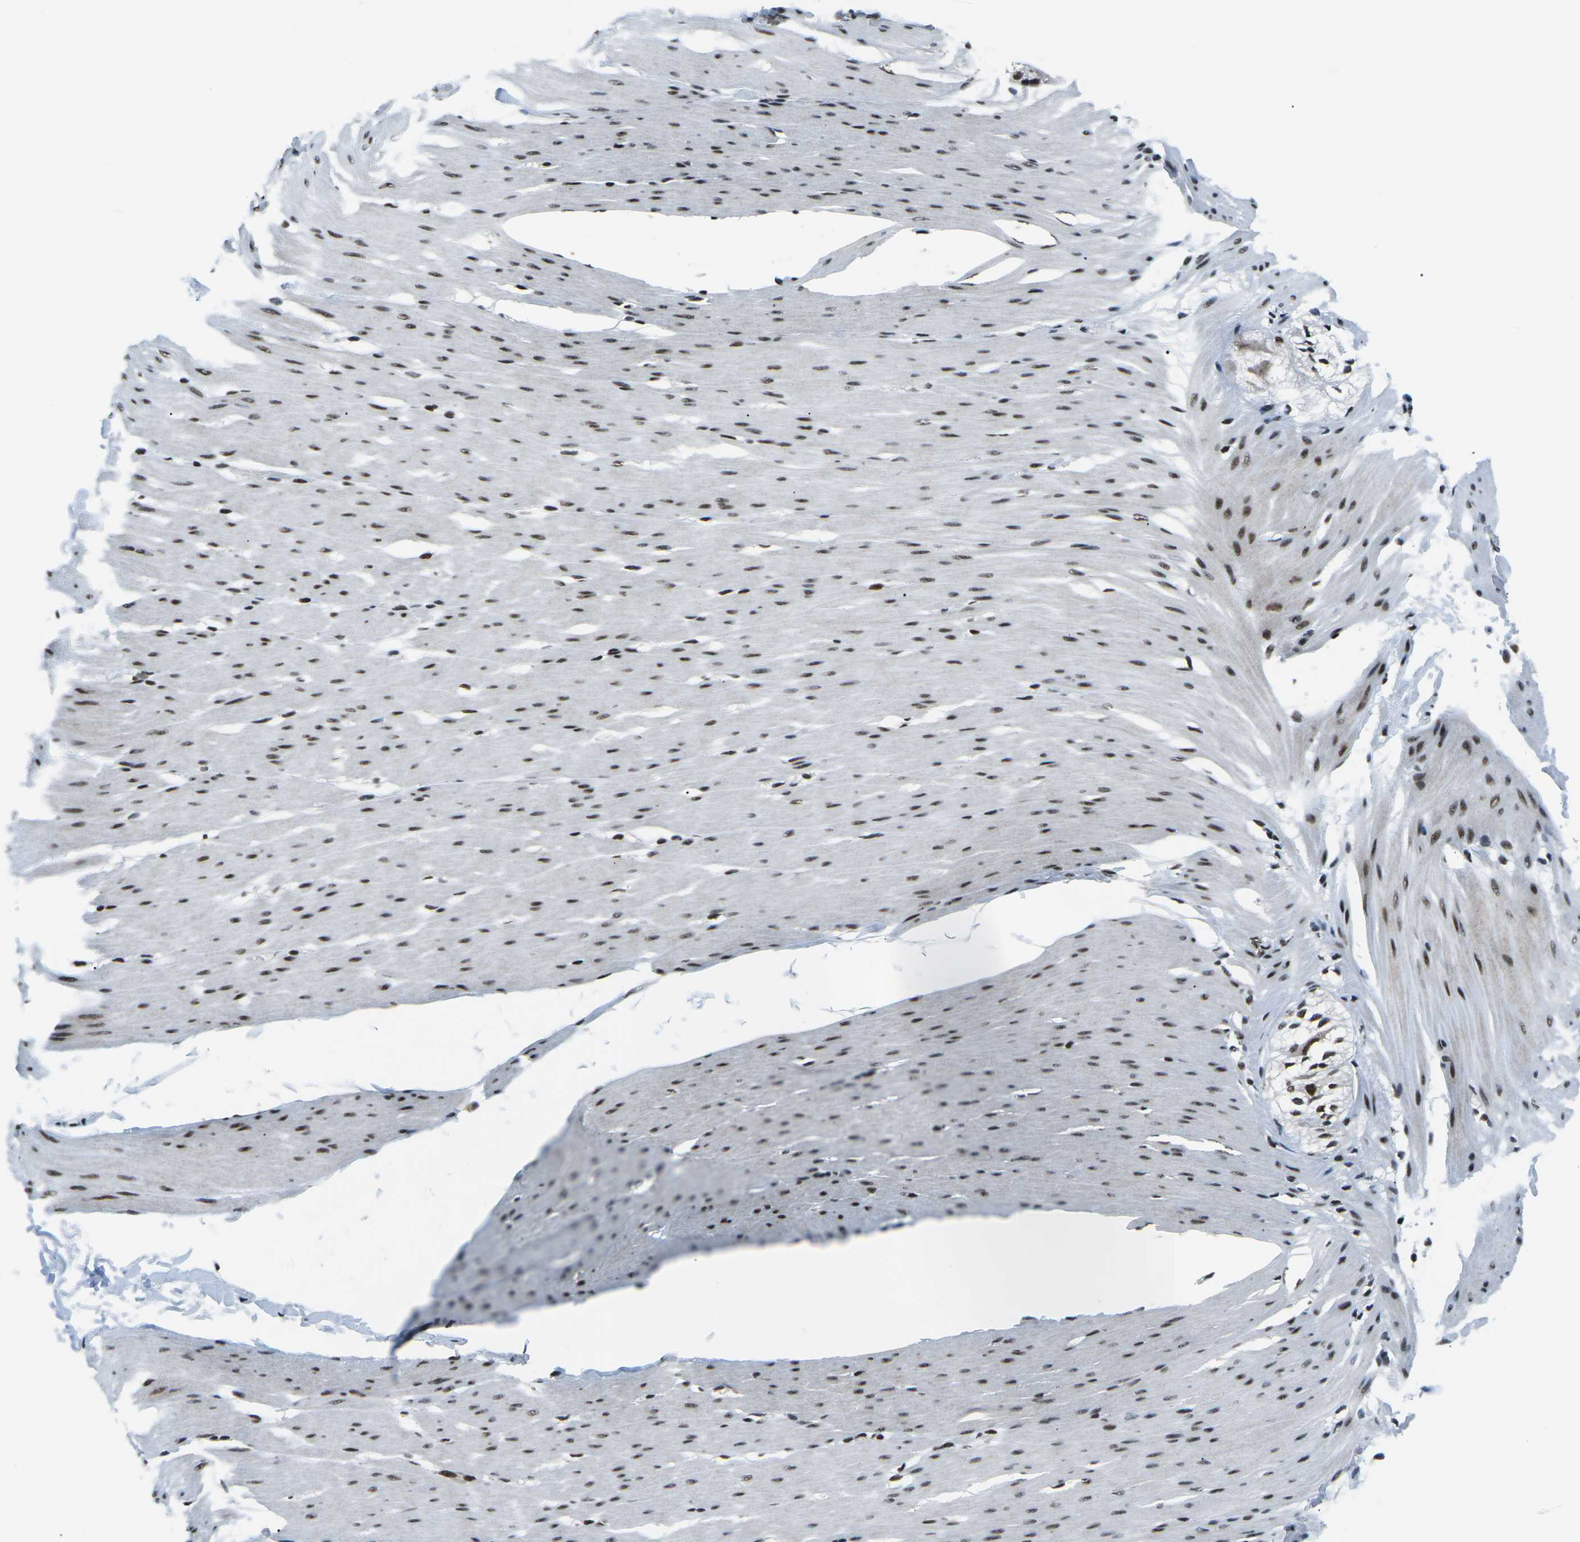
{"staining": {"intensity": "moderate", "quantity": ">75%", "location": "nuclear"}, "tissue": "smooth muscle", "cell_type": "Smooth muscle cells", "image_type": "normal", "snomed": [{"axis": "morphology", "description": "Normal tissue, NOS"}, {"axis": "topography", "description": "Smooth muscle"}, {"axis": "topography", "description": "Colon"}], "caption": "DAB (3,3'-diaminobenzidine) immunohistochemical staining of unremarkable human smooth muscle reveals moderate nuclear protein positivity in about >75% of smooth muscle cells. Immunohistochemistry stains the protein in brown and the nuclei are stained blue.", "gene": "RBL2", "patient": {"sex": "male", "age": 67}}